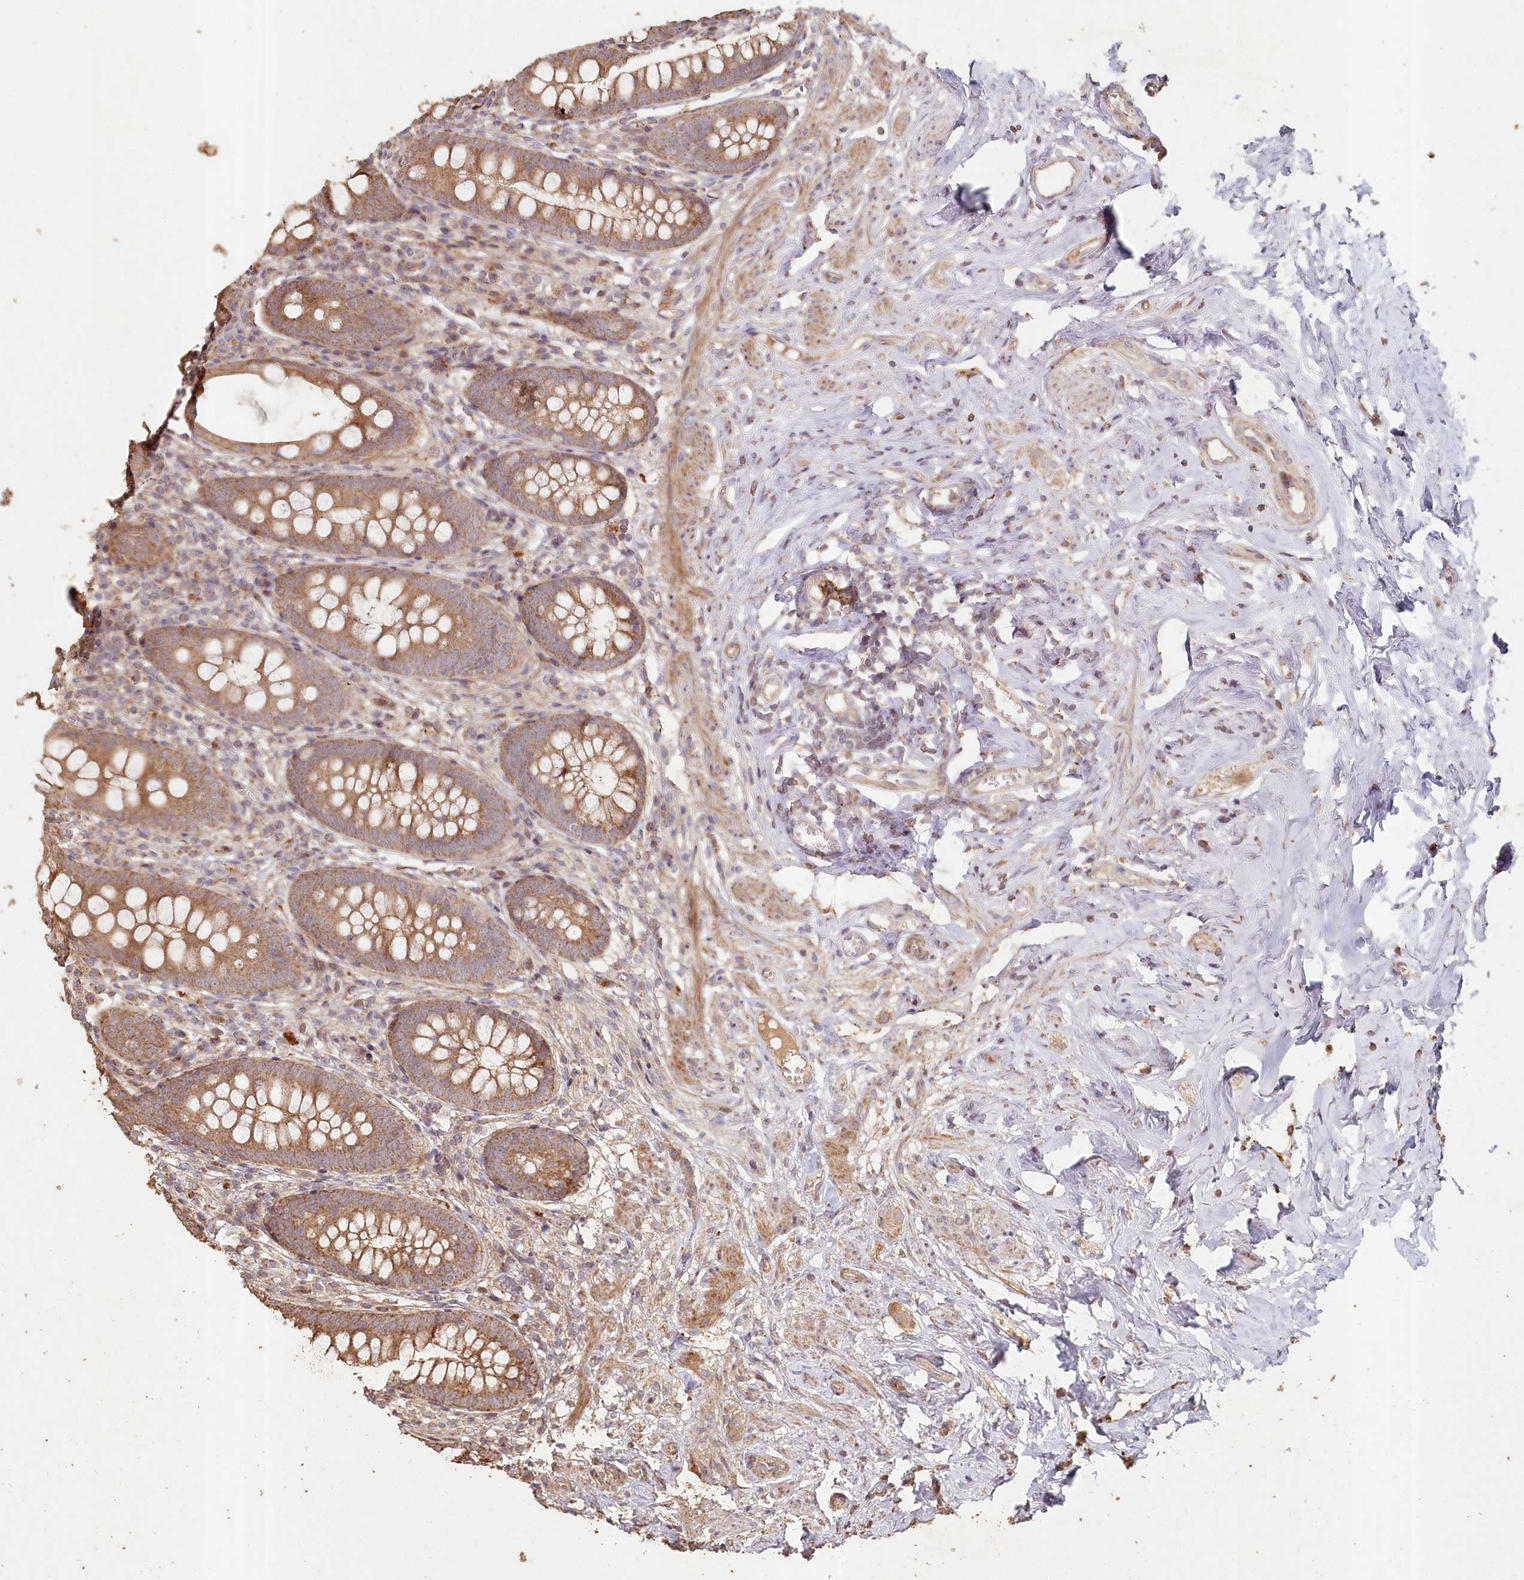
{"staining": {"intensity": "moderate", "quantity": ">75%", "location": "cytoplasmic/membranous"}, "tissue": "appendix", "cell_type": "Glandular cells", "image_type": "normal", "snomed": [{"axis": "morphology", "description": "Normal tissue, NOS"}, {"axis": "topography", "description": "Appendix"}], "caption": "This image displays benign appendix stained with immunohistochemistry (IHC) to label a protein in brown. The cytoplasmic/membranous of glandular cells show moderate positivity for the protein. Nuclei are counter-stained blue.", "gene": "HAL", "patient": {"sex": "female", "age": 51}}